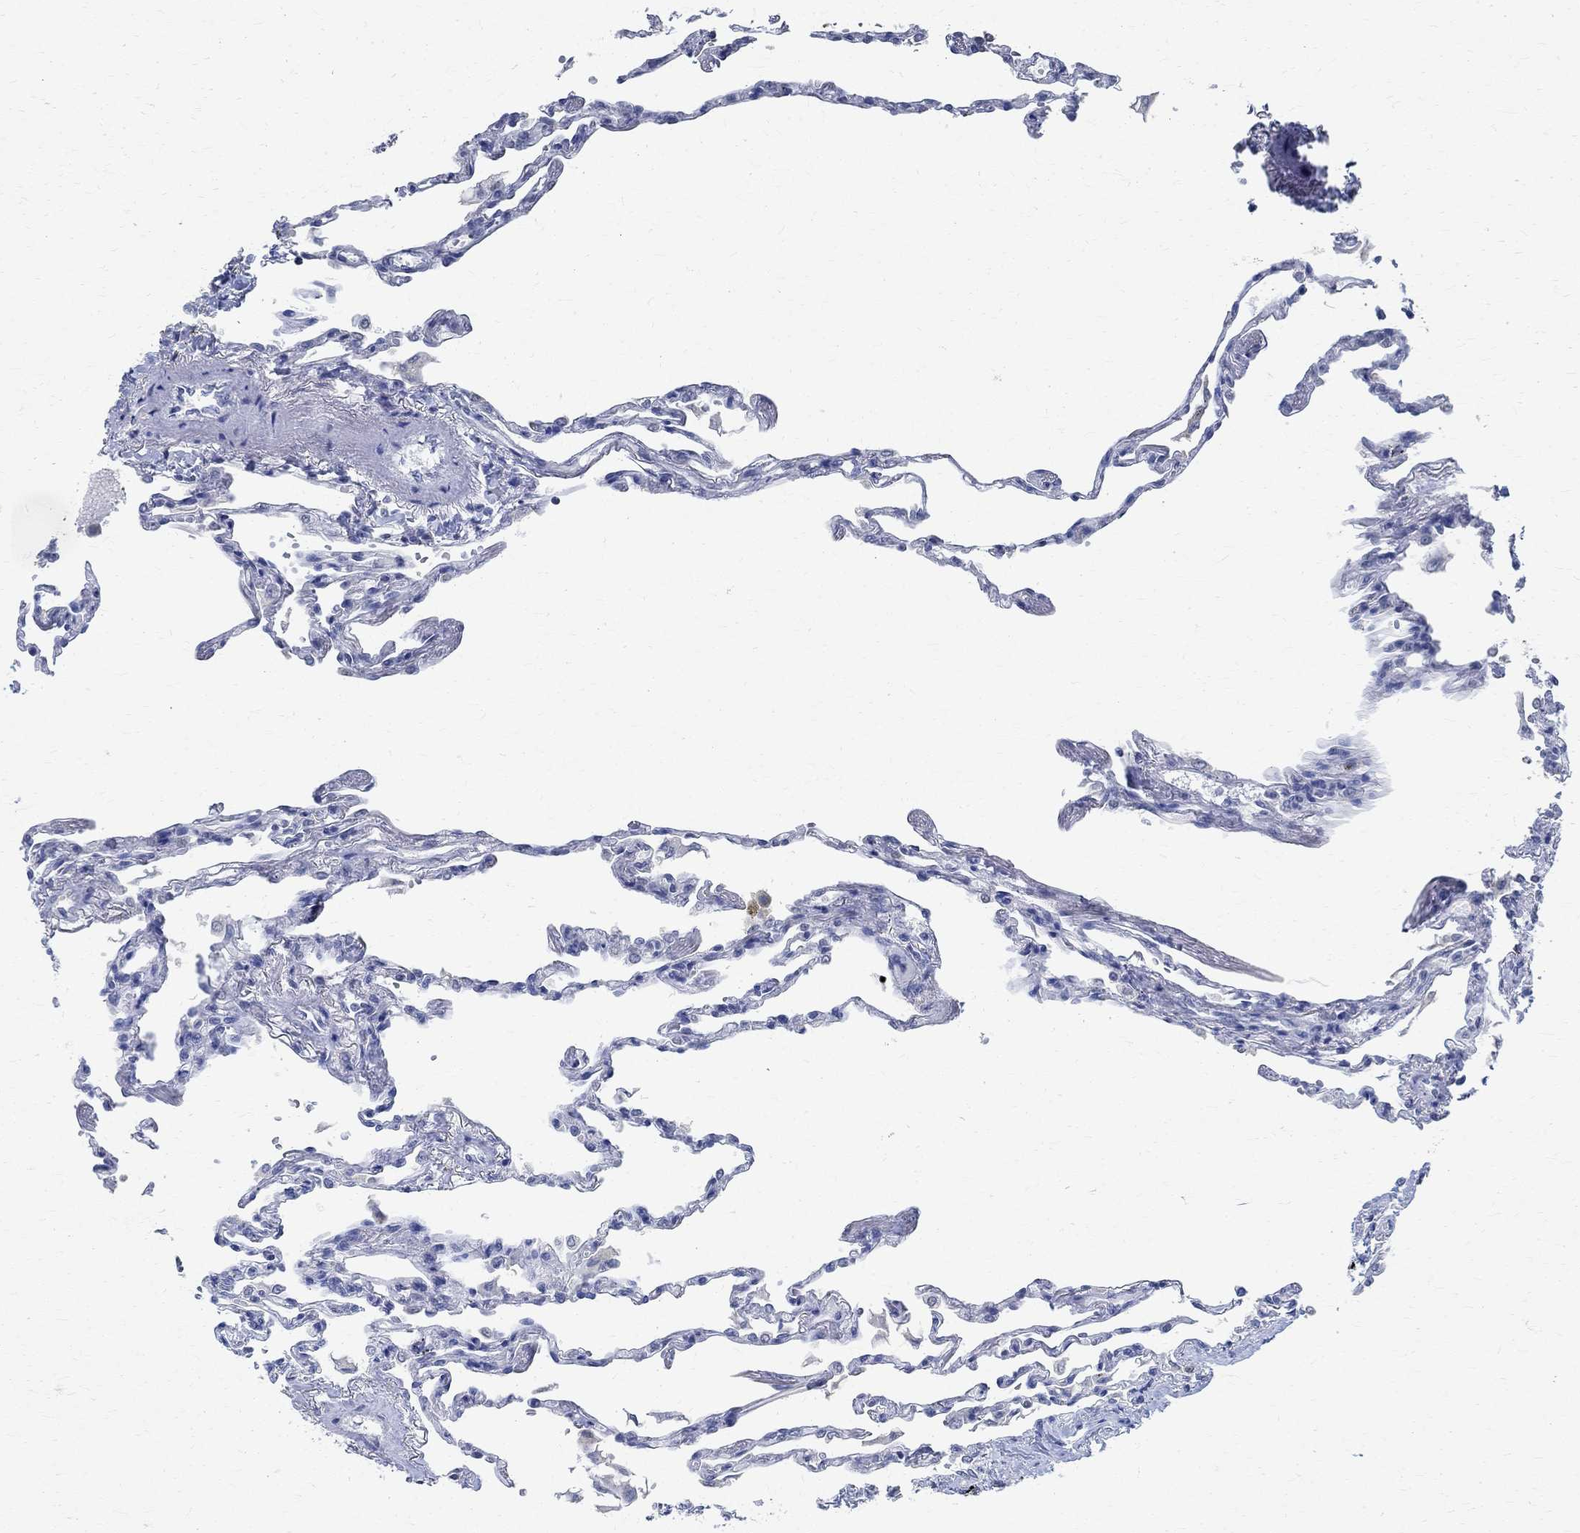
{"staining": {"intensity": "negative", "quantity": "none", "location": "none"}, "tissue": "lung", "cell_type": "Alveolar cells", "image_type": "normal", "snomed": [{"axis": "morphology", "description": "Normal tissue, NOS"}, {"axis": "topography", "description": "Lung"}], "caption": "A high-resolution histopathology image shows IHC staining of normal lung, which exhibits no significant staining in alveolar cells.", "gene": "TMEM221", "patient": {"sex": "male", "age": 78}}